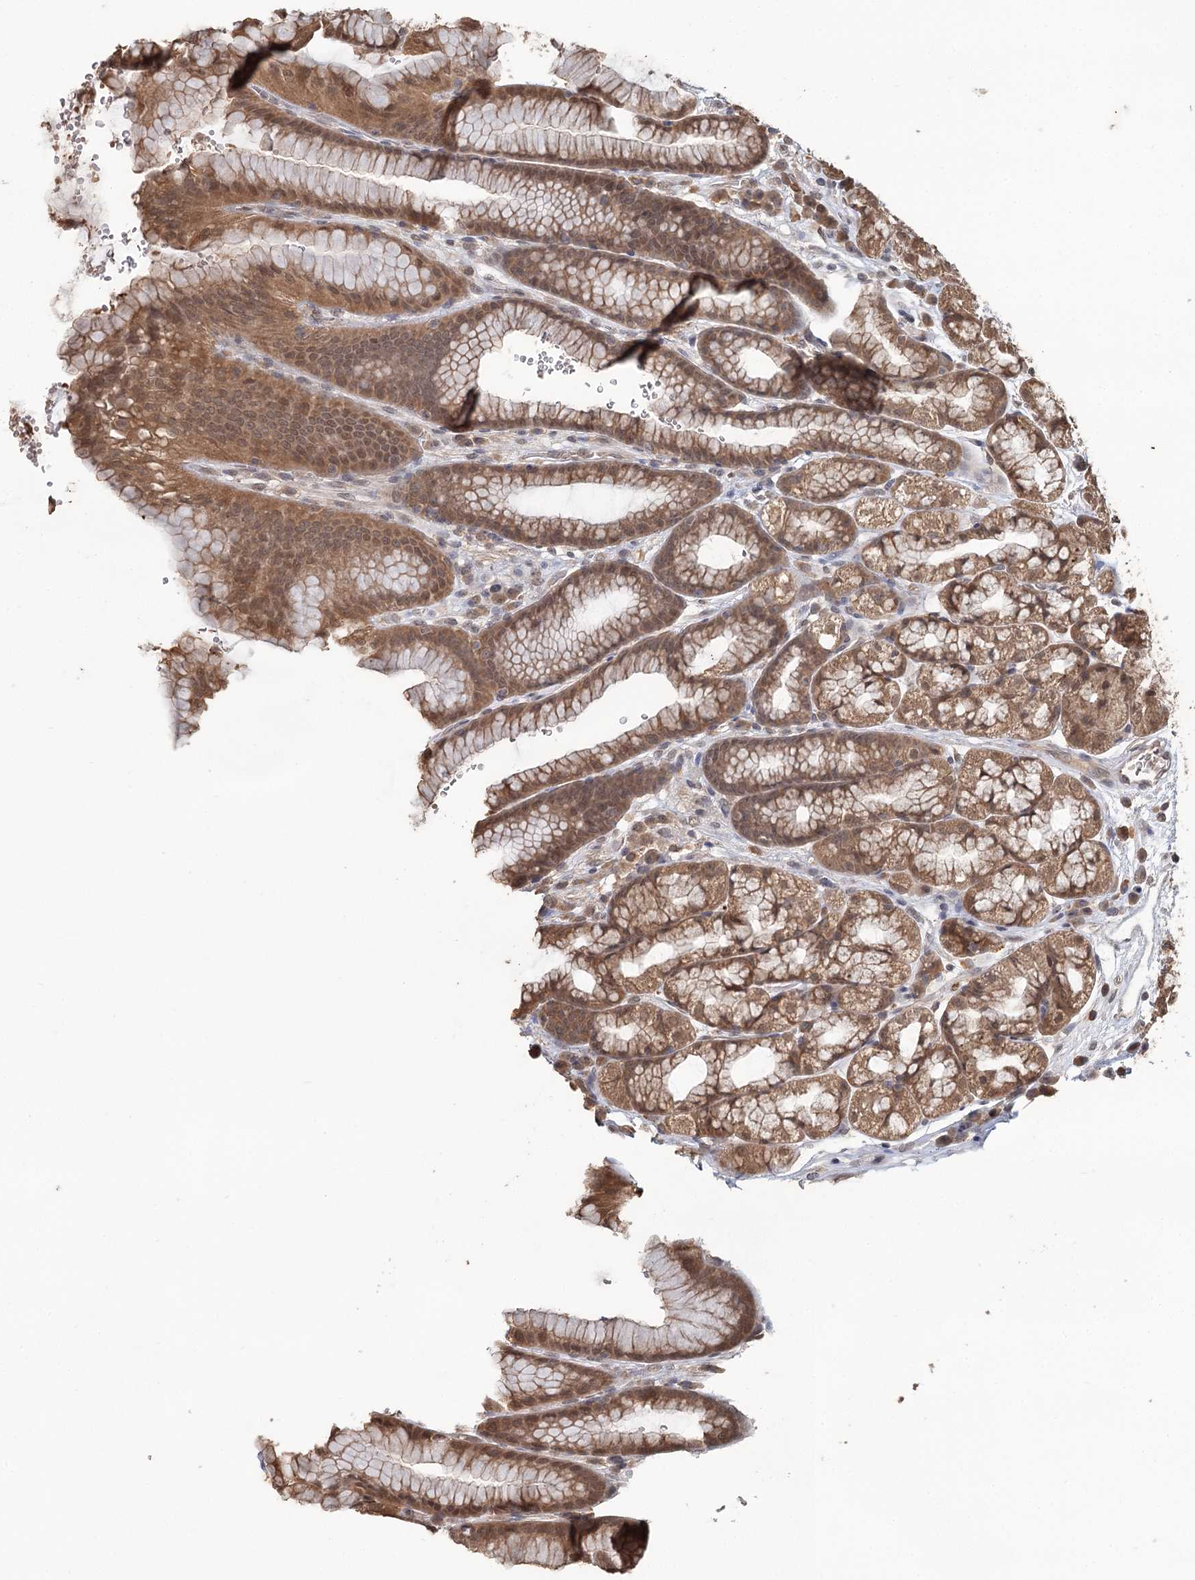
{"staining": {"intensity": "moderate", "quantity": ">75%", "location": "cytoplasmic/membranous,nuclear"}, "tissue": "stomach", "cell_type": "Glandular cells", "image_type": "normal", "snomed": [{"axis": "morphology", "description": "Normal tissue, NOS"}, {"axis": "morphology", "description": "Adenocarcinoma, NOS"}, {"axis": "topography", "description": "Stomach"}], "caption": "Immunohistochemical staining of benign stomach shows medium levels of moderate cytoplasmic/membranous,nuclear expression in approximately >75% of glandular cells.", "gene": "N6AMT1", "patient": {"sex": "male", "age": 57}}